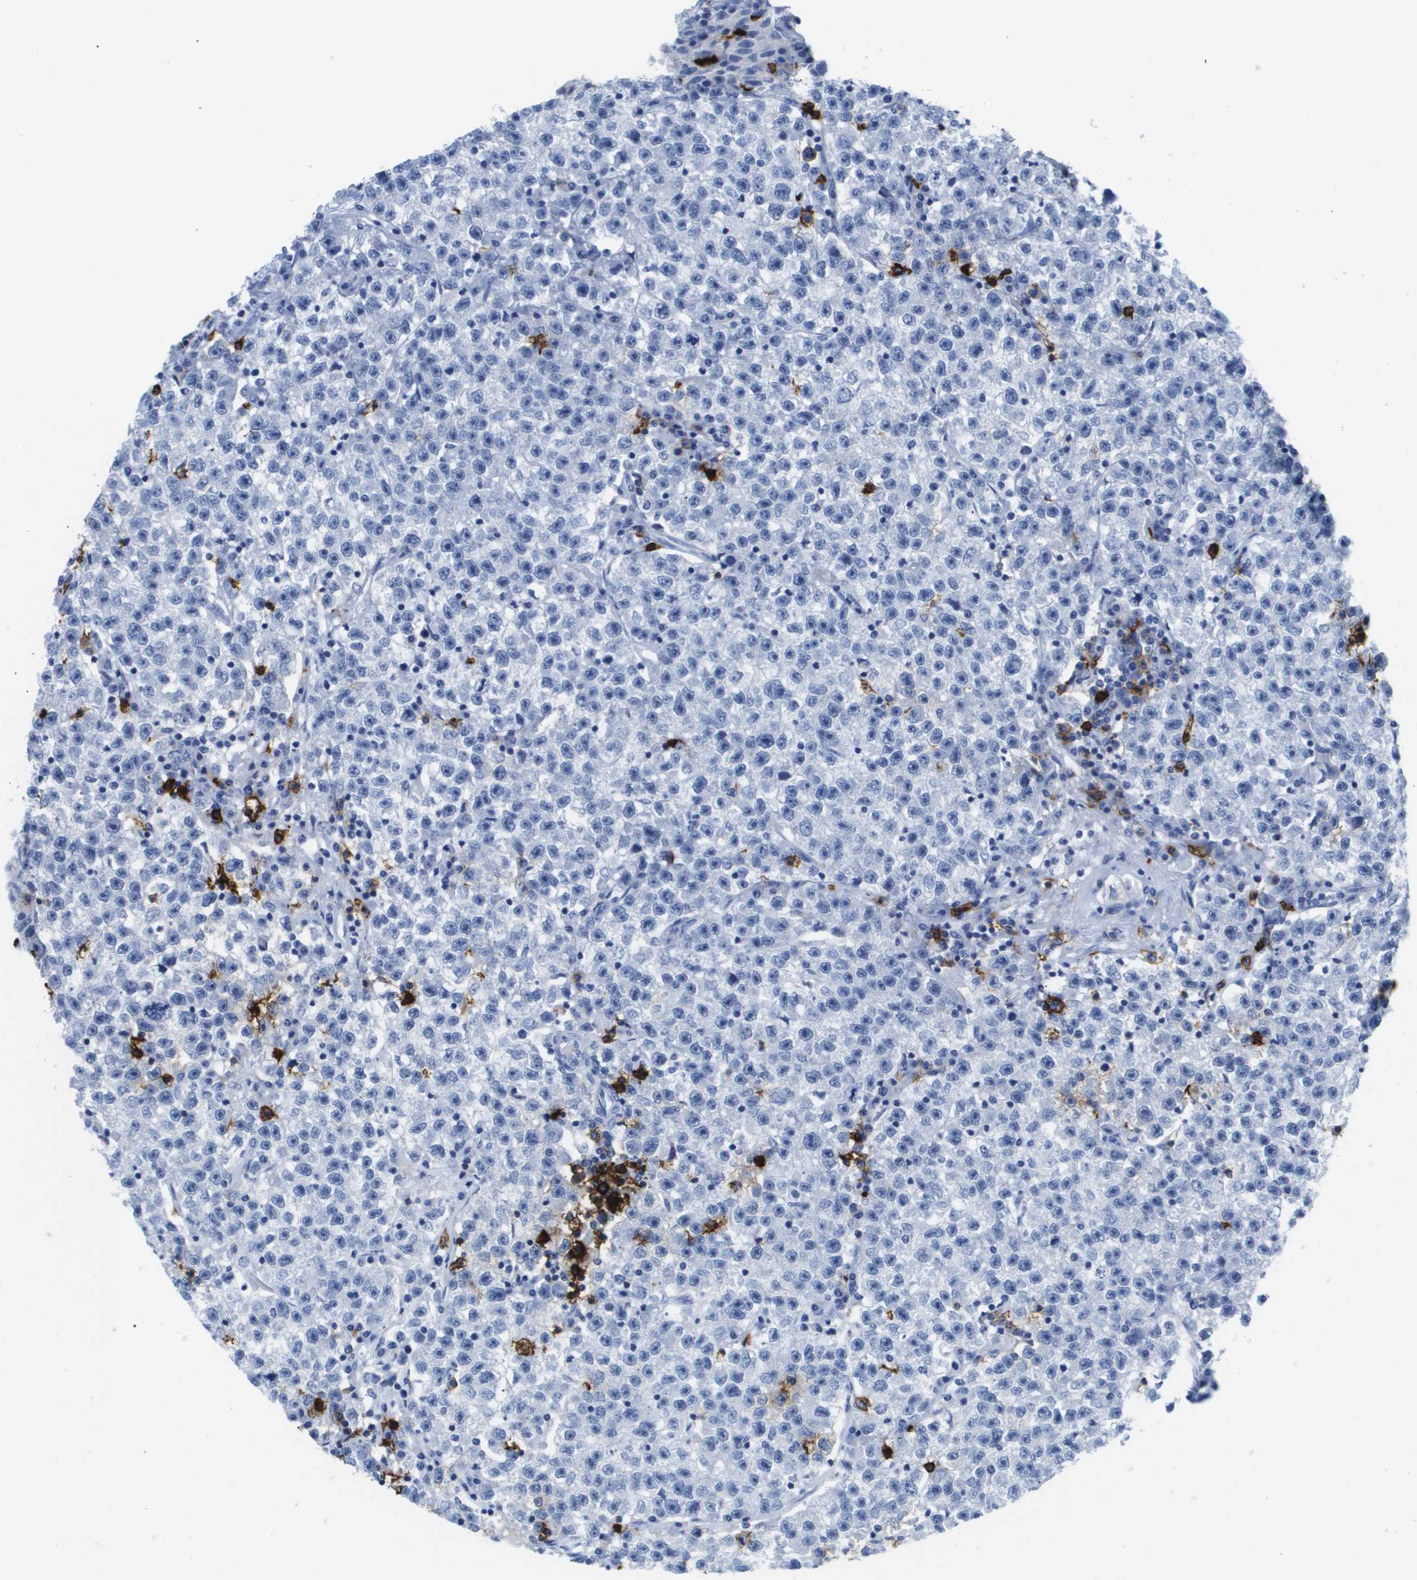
{"staining": {"intensity": "negative", "quantity": "none", "location": "none"}, "tissue": "testis cancer", "cell_type": "Tumor cells", "image_type": "cancer", "snomed": [{"axis": "morphology", "description": "Seminoma, NOS"}, {"axis": "topography", "description": "Testis"}], "caption": "DAB immunohistochemical staining of testis cancer (seminoma) exhibits no significant staining in tumor cells.", "gene": "MS4A1", "patient": {"sex": "male", "age": 22}}